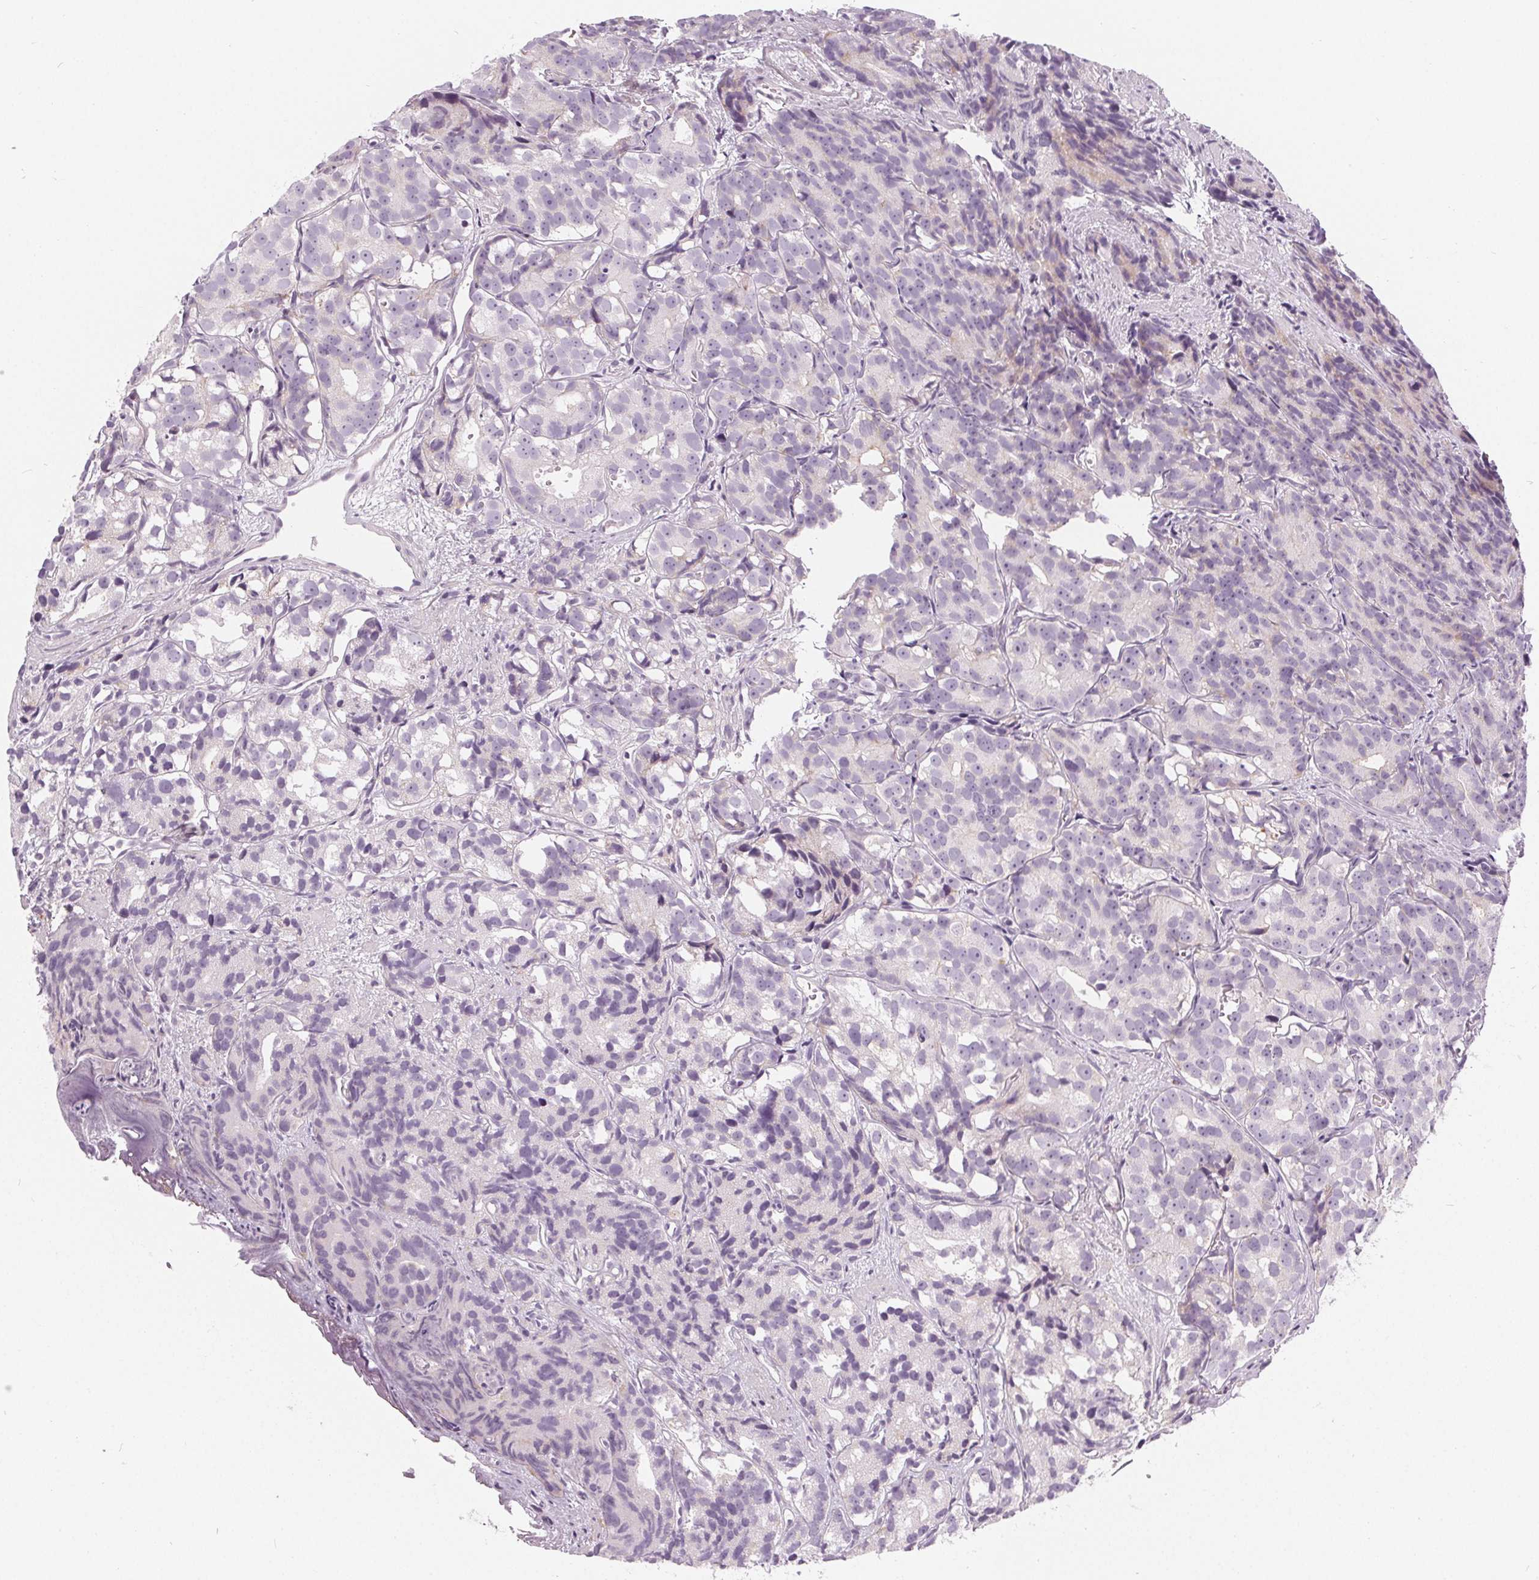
{"staining": {"intensity": "negative", "quantity": "none", "location": "none"}, "tissue": "prostate cancer", "cell_type": "Tumor cells", "image_type": "cancer", "snomed": [{"axis": "morphology", "description": "Adenocarcinoma, High grade"}, {"axis": "topography", "description": "Prostate"}], "caption": "High magnification brightfield microscopy of adenocarcinoma (high-grade) (prostate) stained with DAB (3,3'-diaminobenzidine) (brown) and counterstained with hematoxylin (blue): tumor cells show no significant positivity.", "gene": "HOPX", "patient": {"sex": "male", "age": 77}}